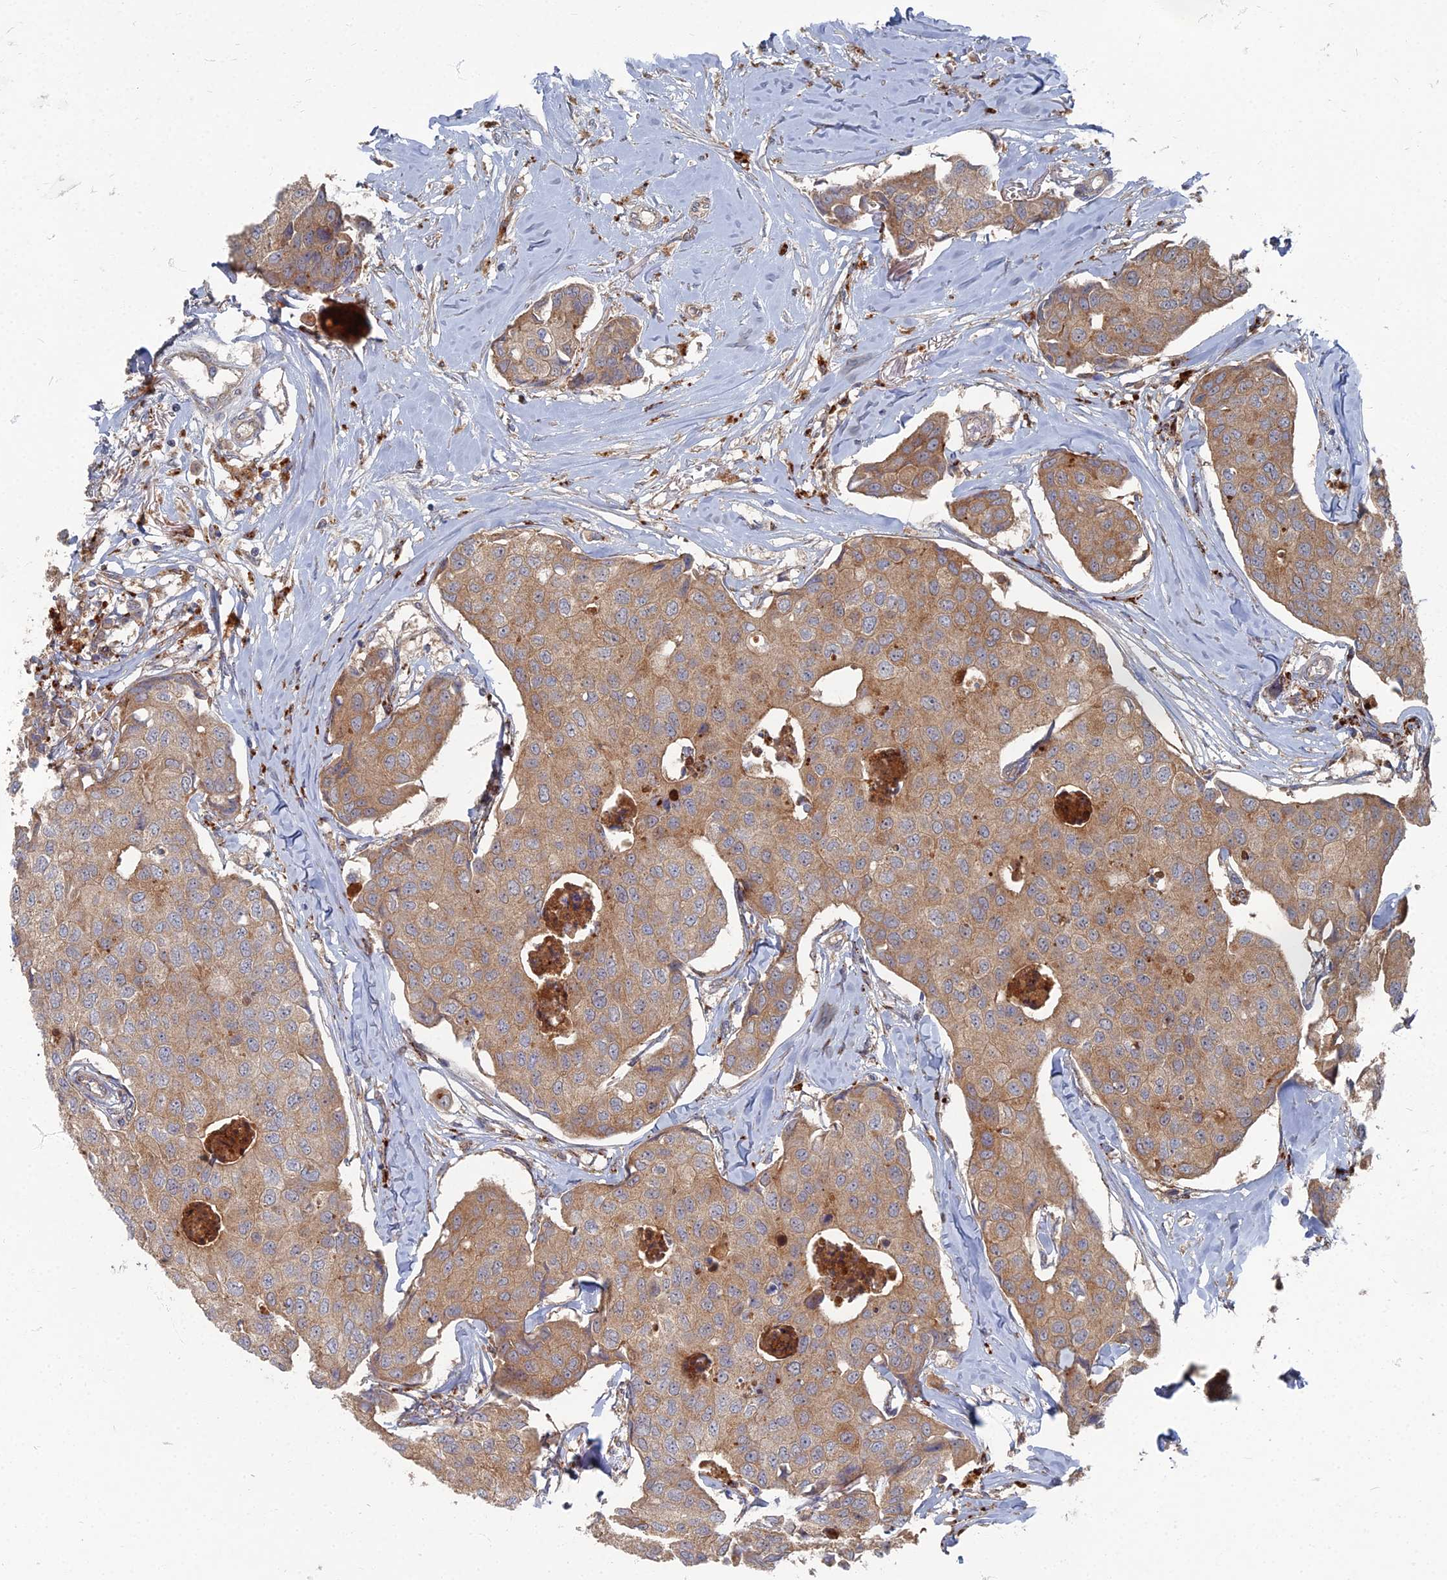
{"staining": {"intensity": "moderate", "quantity": ">75%", "location": "cytoplasmic/membranous"}, "tissue": "breast cancer", "cell_type": "Tumor cells", "image_type": "cancer", "snomed": [{"axis": "morphology", "description": "Duct carcinoma"}, {"axis": "topography", "description": "Breast"}], "caption": "Tumor cells reveal medium levels of moderate cytoplasmic/membranous expression in about >75% of cells in invasive ductal carcinoma (breast). (DAB (3,3'-diaminobenzidine) = brown stain, brightfield microscopy at high magnification).", "gene": "PPCDC", "patient": {"sex": "female", "age": 80}}